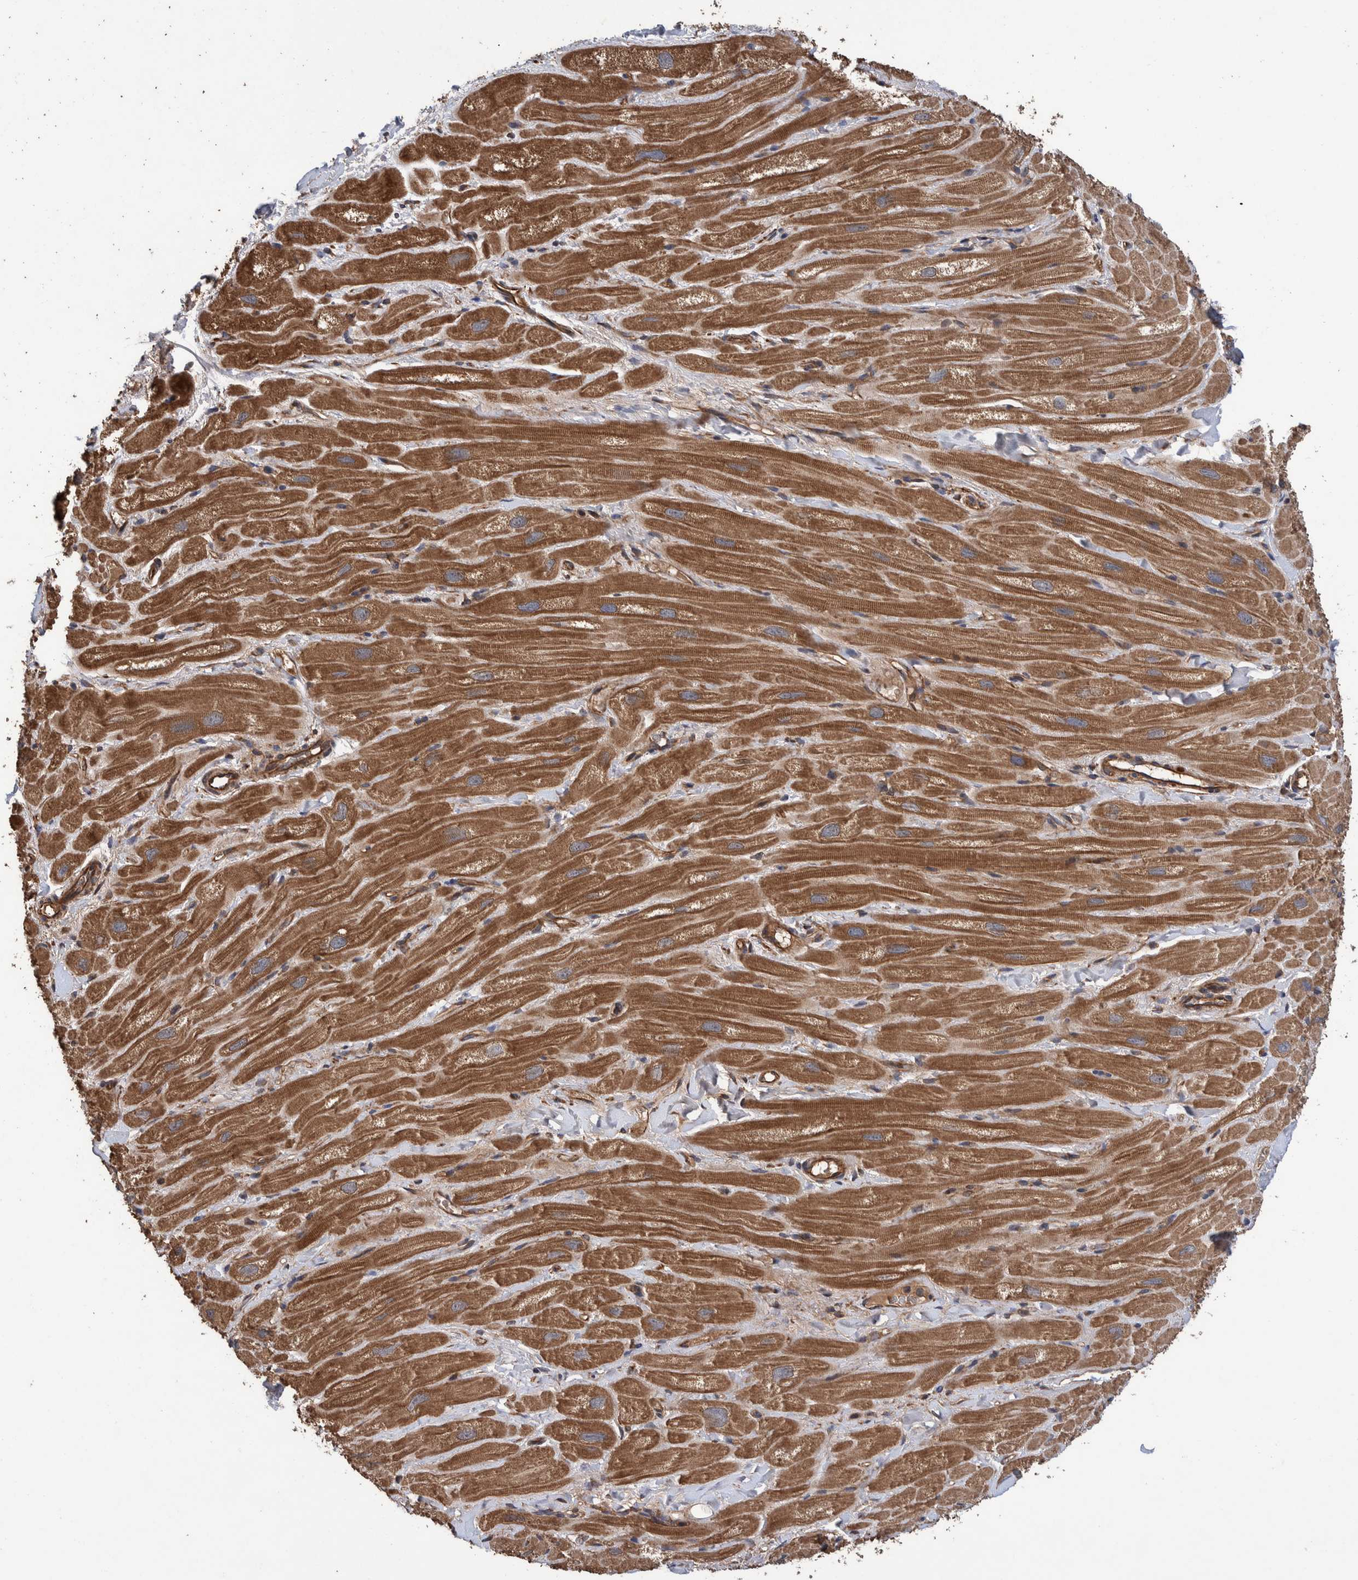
{"staining": {"intensity": "strong", "quantity": ">75%", "location": "cytoplasmic/membranous"}, "tissue": "heart muscle", "cell_type": "Cardiomyocytes", "image_type": "normal", "snomed": [{"axis": "morphology", "description": "Normal tissue, NOS"}, {"axis": "topography", "description": "Heart"}], "caption": "Immunohistochemical staining of normal heart muscle demonstrates strong cytoplasmic/membranous protein expression in about >75% of cardiomyocytes. Immunohistochemistry (ihc) stains the protein in brown and the nuclei are stained blue.", "gene": "ENSG00000251537", "patient": {"sex": "male", "age": 49}}